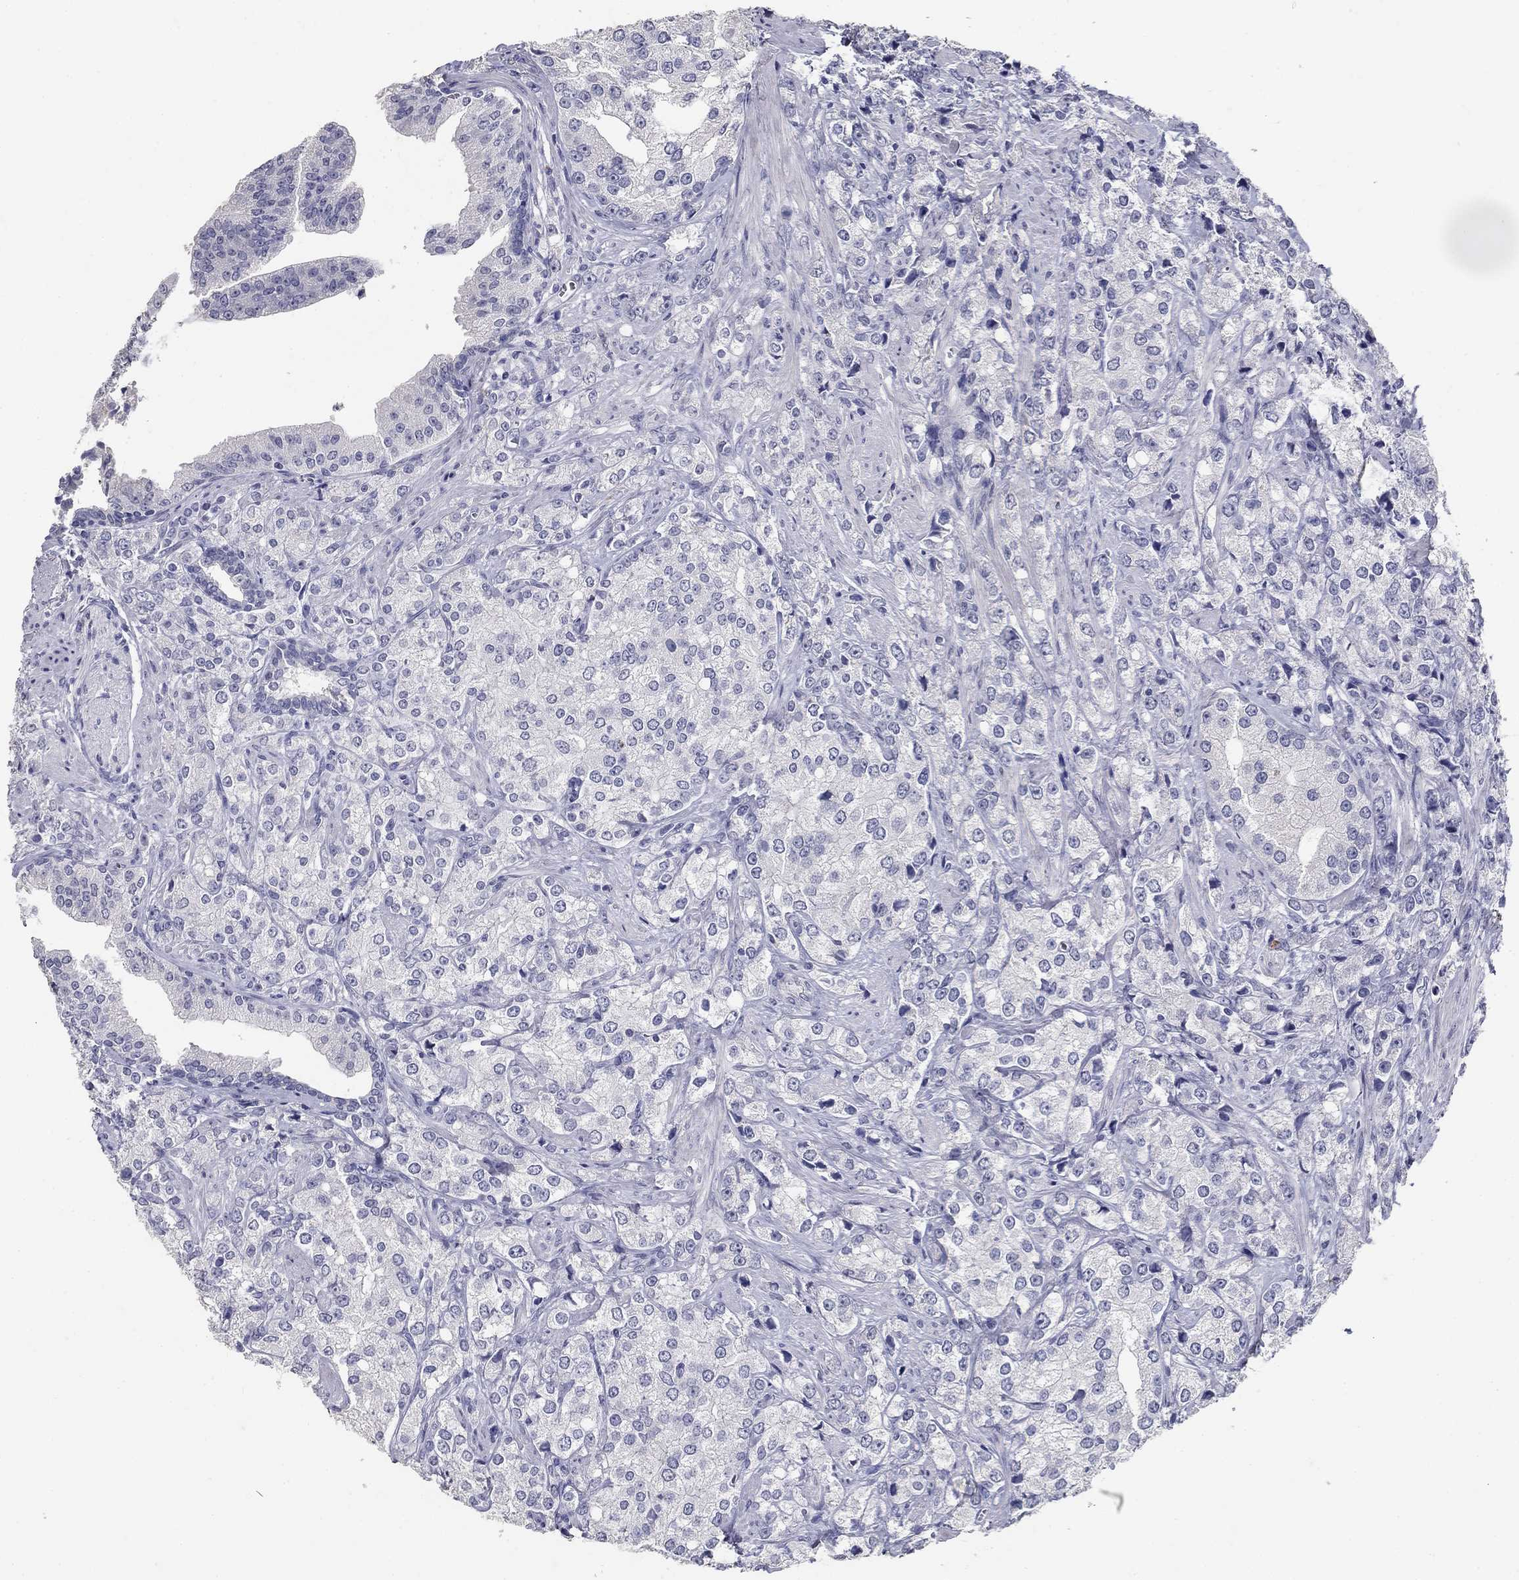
{"staining": {"intensity": "negative", "quantity": "none", "location": "none"}, "tissue": "prostate cancer", "cell_type": "Tumor cells", "image_type": "cancer", "snomed": [{"axis": "morphology", "description": "Adenocarcinoma, NOS"}, {"axis": "topography", "description": "Prostate and seminal vesicle, NOS"}, {"axis": "topography", "description": "Prostate"}], "caption": "High power microscopy micrograph of an IHC micrograph of prostate adenocarcinoma, revealing no significant positivity in tumor cells.", "gene": "POMC", "patient": {"sex": "male", "age": 68}}